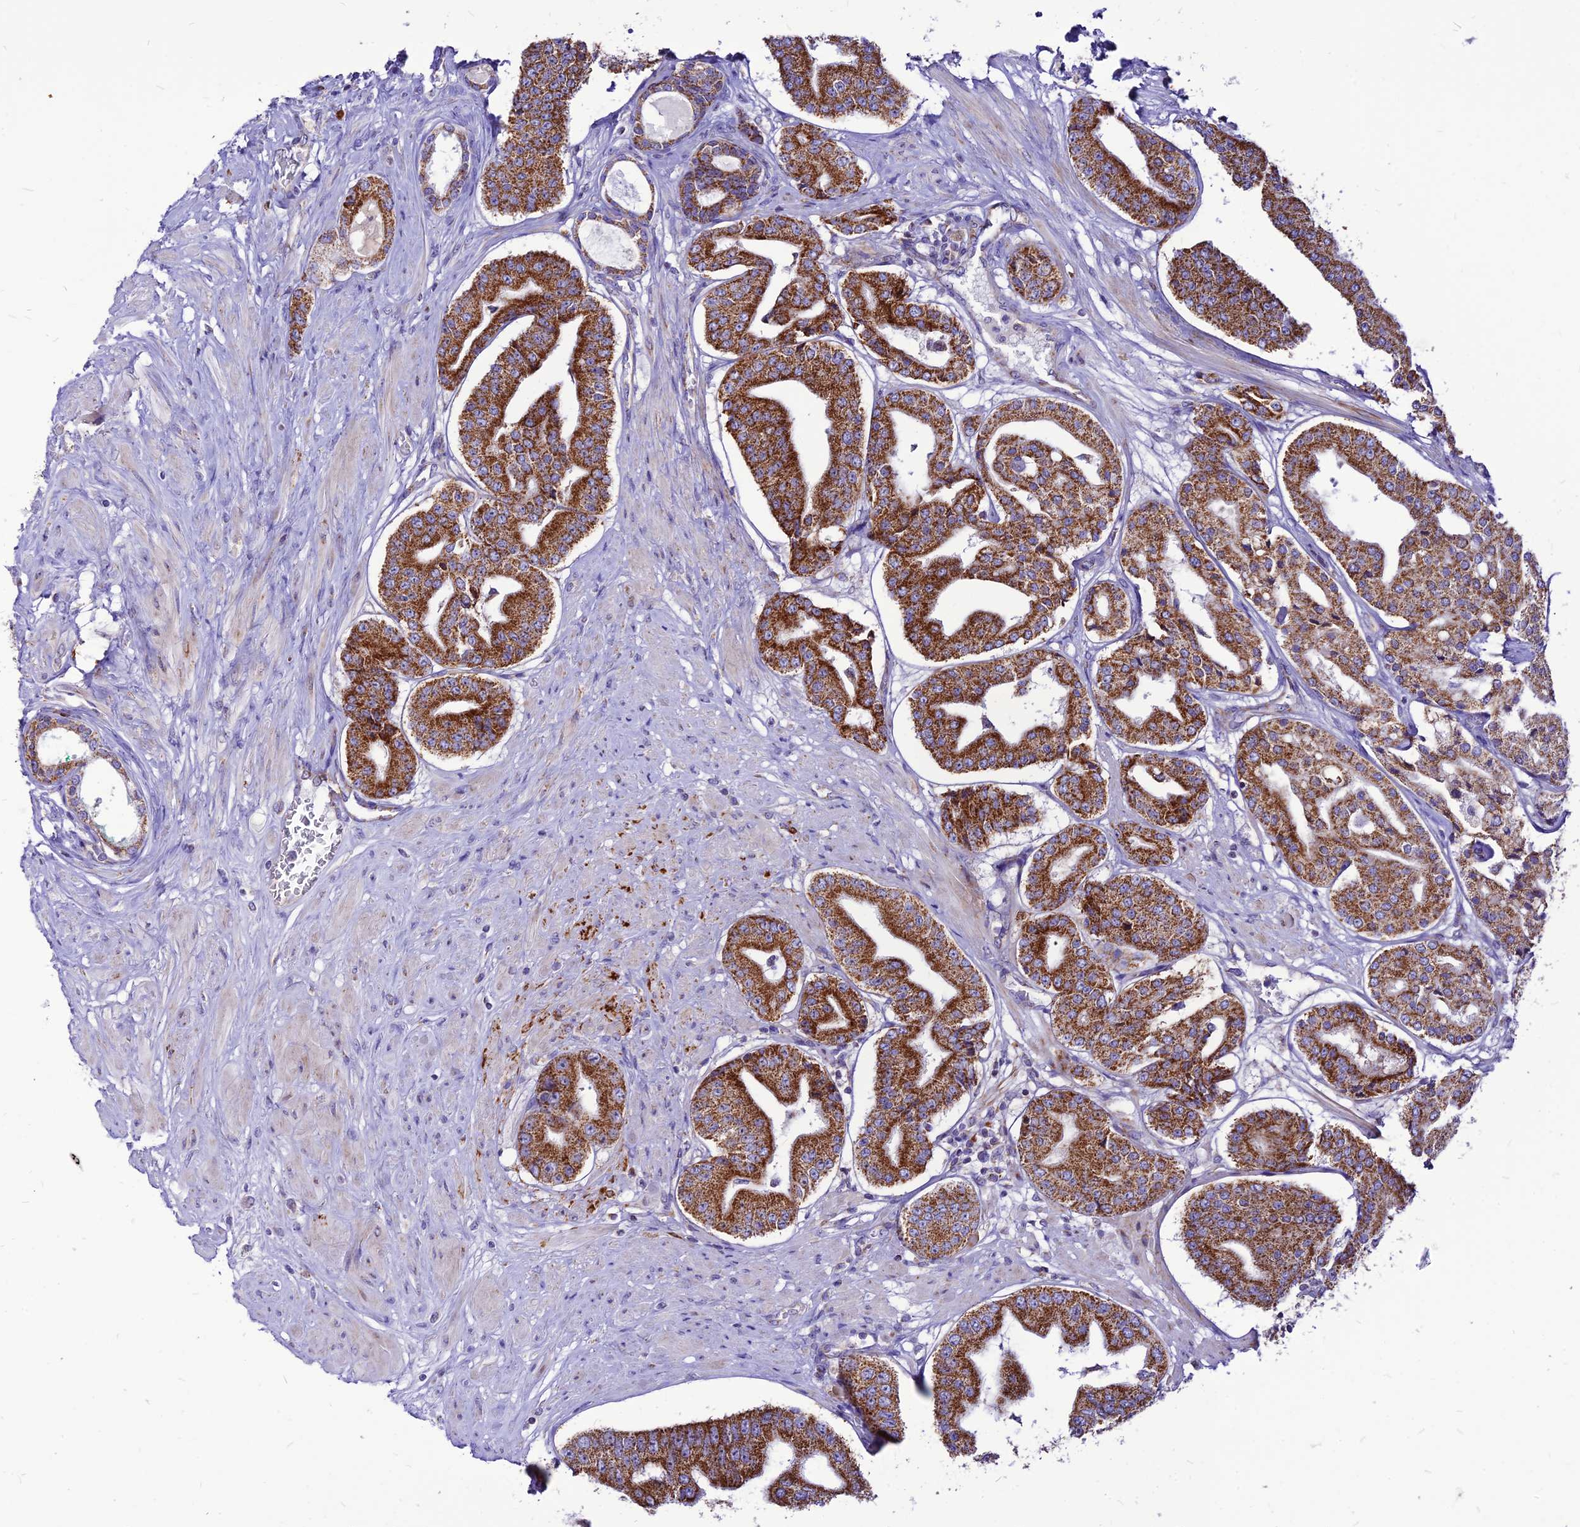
{"staining": {"intensity": "strong", "quantity": ">75%", "location": "cytoplasmic/membranous"}, "tissue": "prostate cancer", "cell_type": "Tumor cells", "image_type": "cancer", "snomed": [{"axis": "morphology", "description": "Adenocarcinoma, High grade"}, {"axis": "topography", "description": "Prostate"}], "caption": "High-magnification brightfield microscopy of adenocarcinoma (high-grade) (prostate) stained with DAB (brown) and counterstained with hematoxylin (blue). tumor cells exhibit strong cytoplasmic/membranous staining is seen in about>75% of cells.", "gene": "ECI1", "patient": {"sex": "male", "age": 63}}